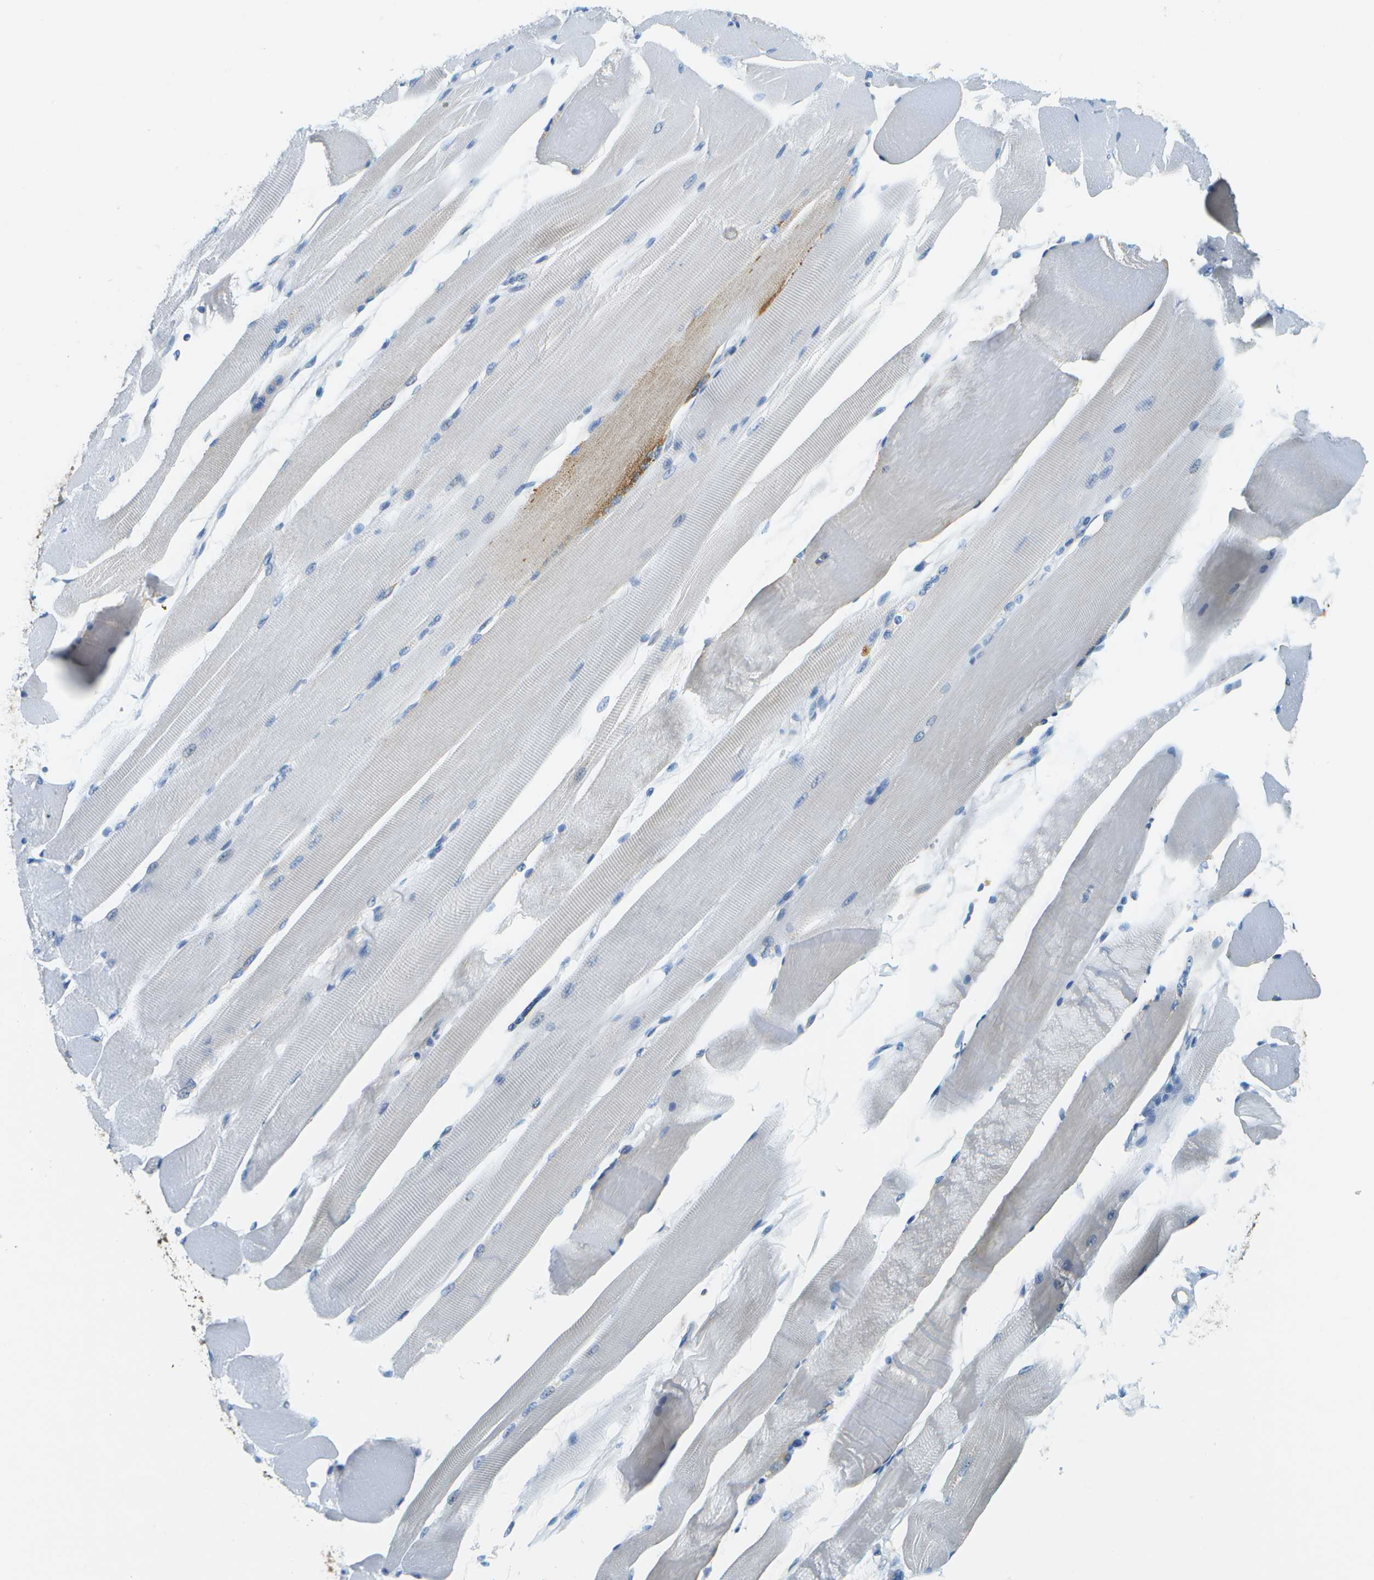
{"staining": {"intensity": "weak", "quantity": "<25%", "location": "cytoplasmic/membranous"}, "tissue": "skeletal muscle", "cell_type": "Myocytes", "image_type": "normal", "snomed": [{"axis": "morphology", "description": "Normal tissue, NOS"}, {"axis": "topography", "description": "Skeletal muscle"}, {"axis": "topography", "description": "Peripheral nerve tissue"}], "caption": "Unremarkable skeletal muscle was stained to show a protein in brown. There is no significant positivity in myocytes.", "gene": "PTGIS", "patient": {"sex": "female", "age": 84}}